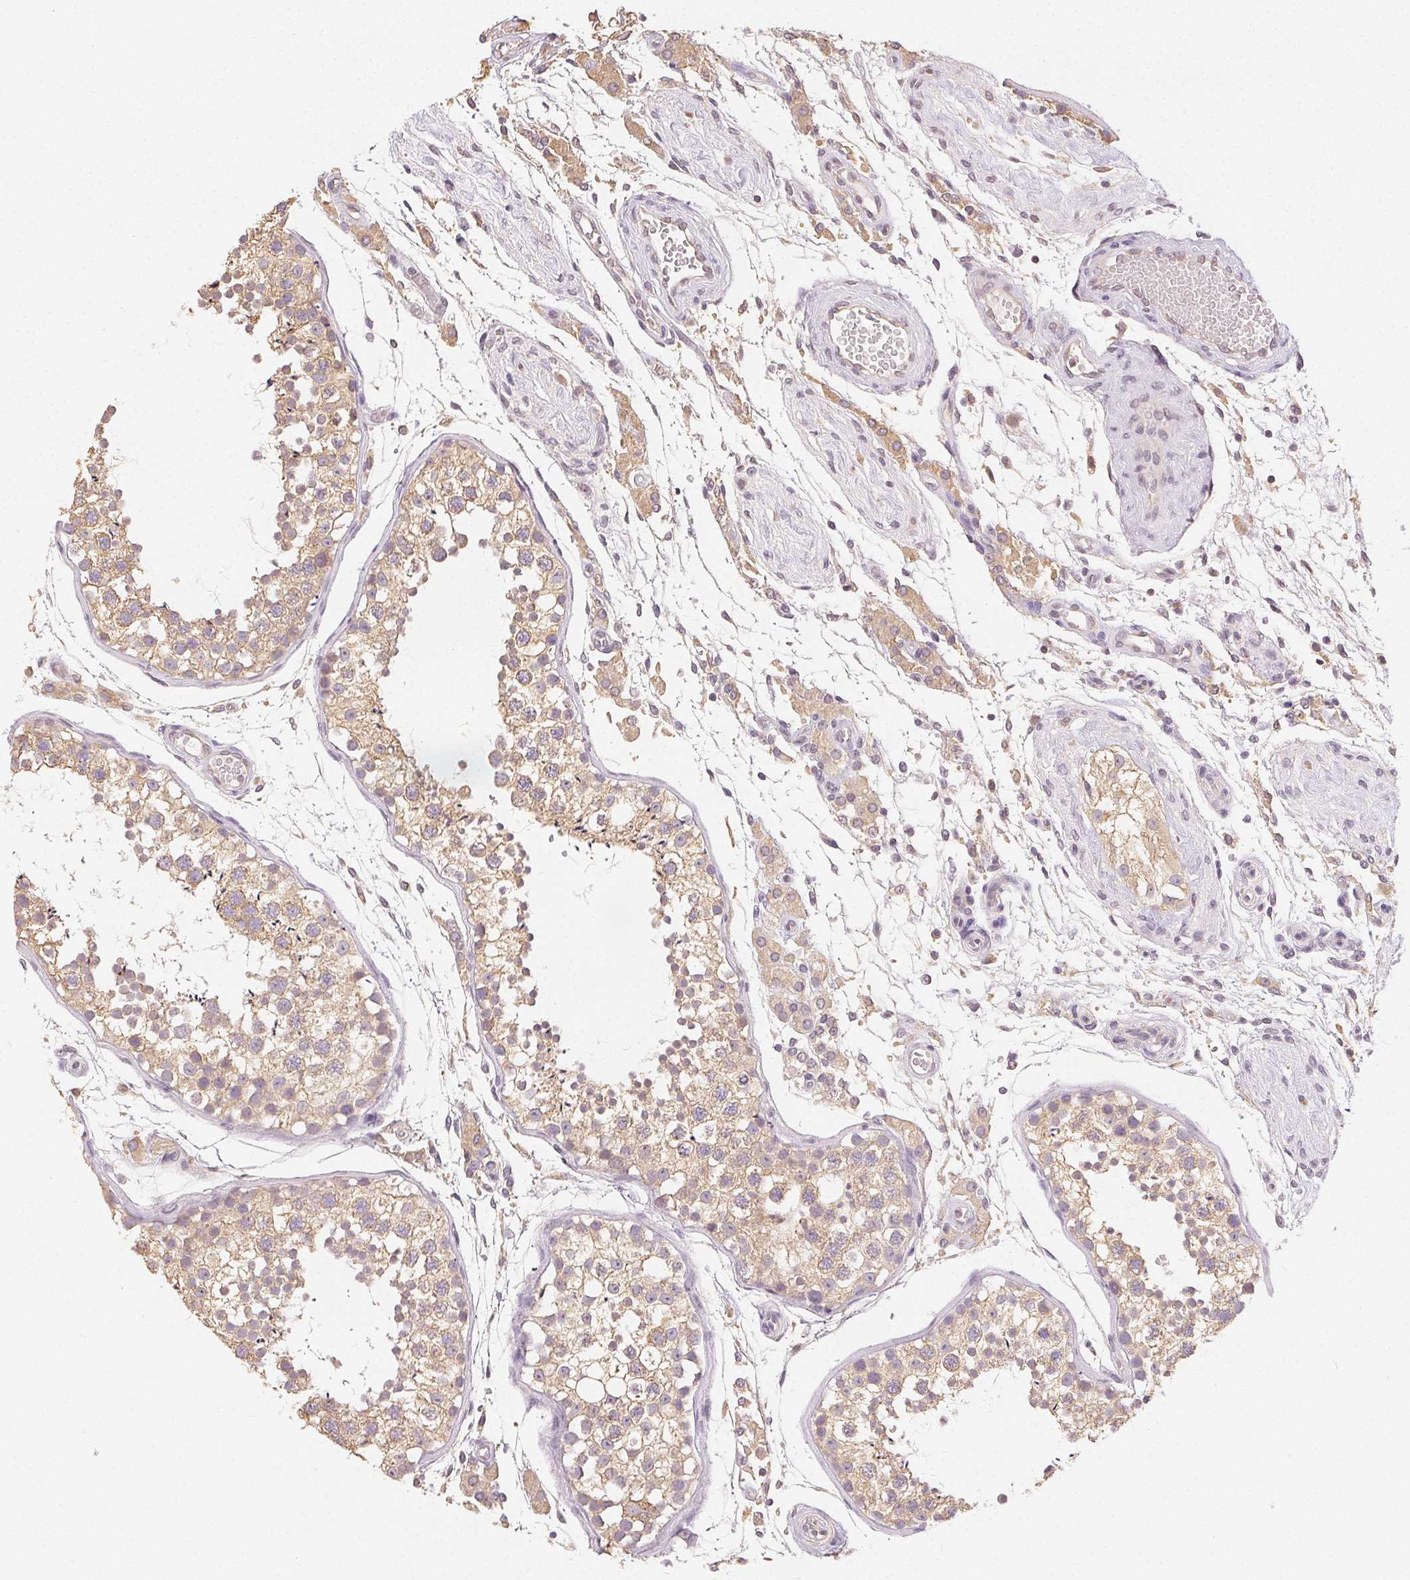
{"staining": {"intensity": "weak", "quantity": ">75%", "location": "cytoplasmic/membranous"}, "tissue": "testis", "cell_type": "Cells in seminiferous ducts", "image_type": "normal", "snomed": [{"axis": "morphology", "description": "Normal tissue, NOS"}, {"axis": "morphology", "description": "Seminoma, NOS"}, {"axis": "topography", "description": "Testis"}], "caption": "This micrograph reveals IHC staining of unremarkable testis, with low weak cytoplasmic/membranous staining in approximately >75% of cells in seminiferous ducts.", "gene": "SEZ6L2", "patient": {"sex": "male", "age": 29}}